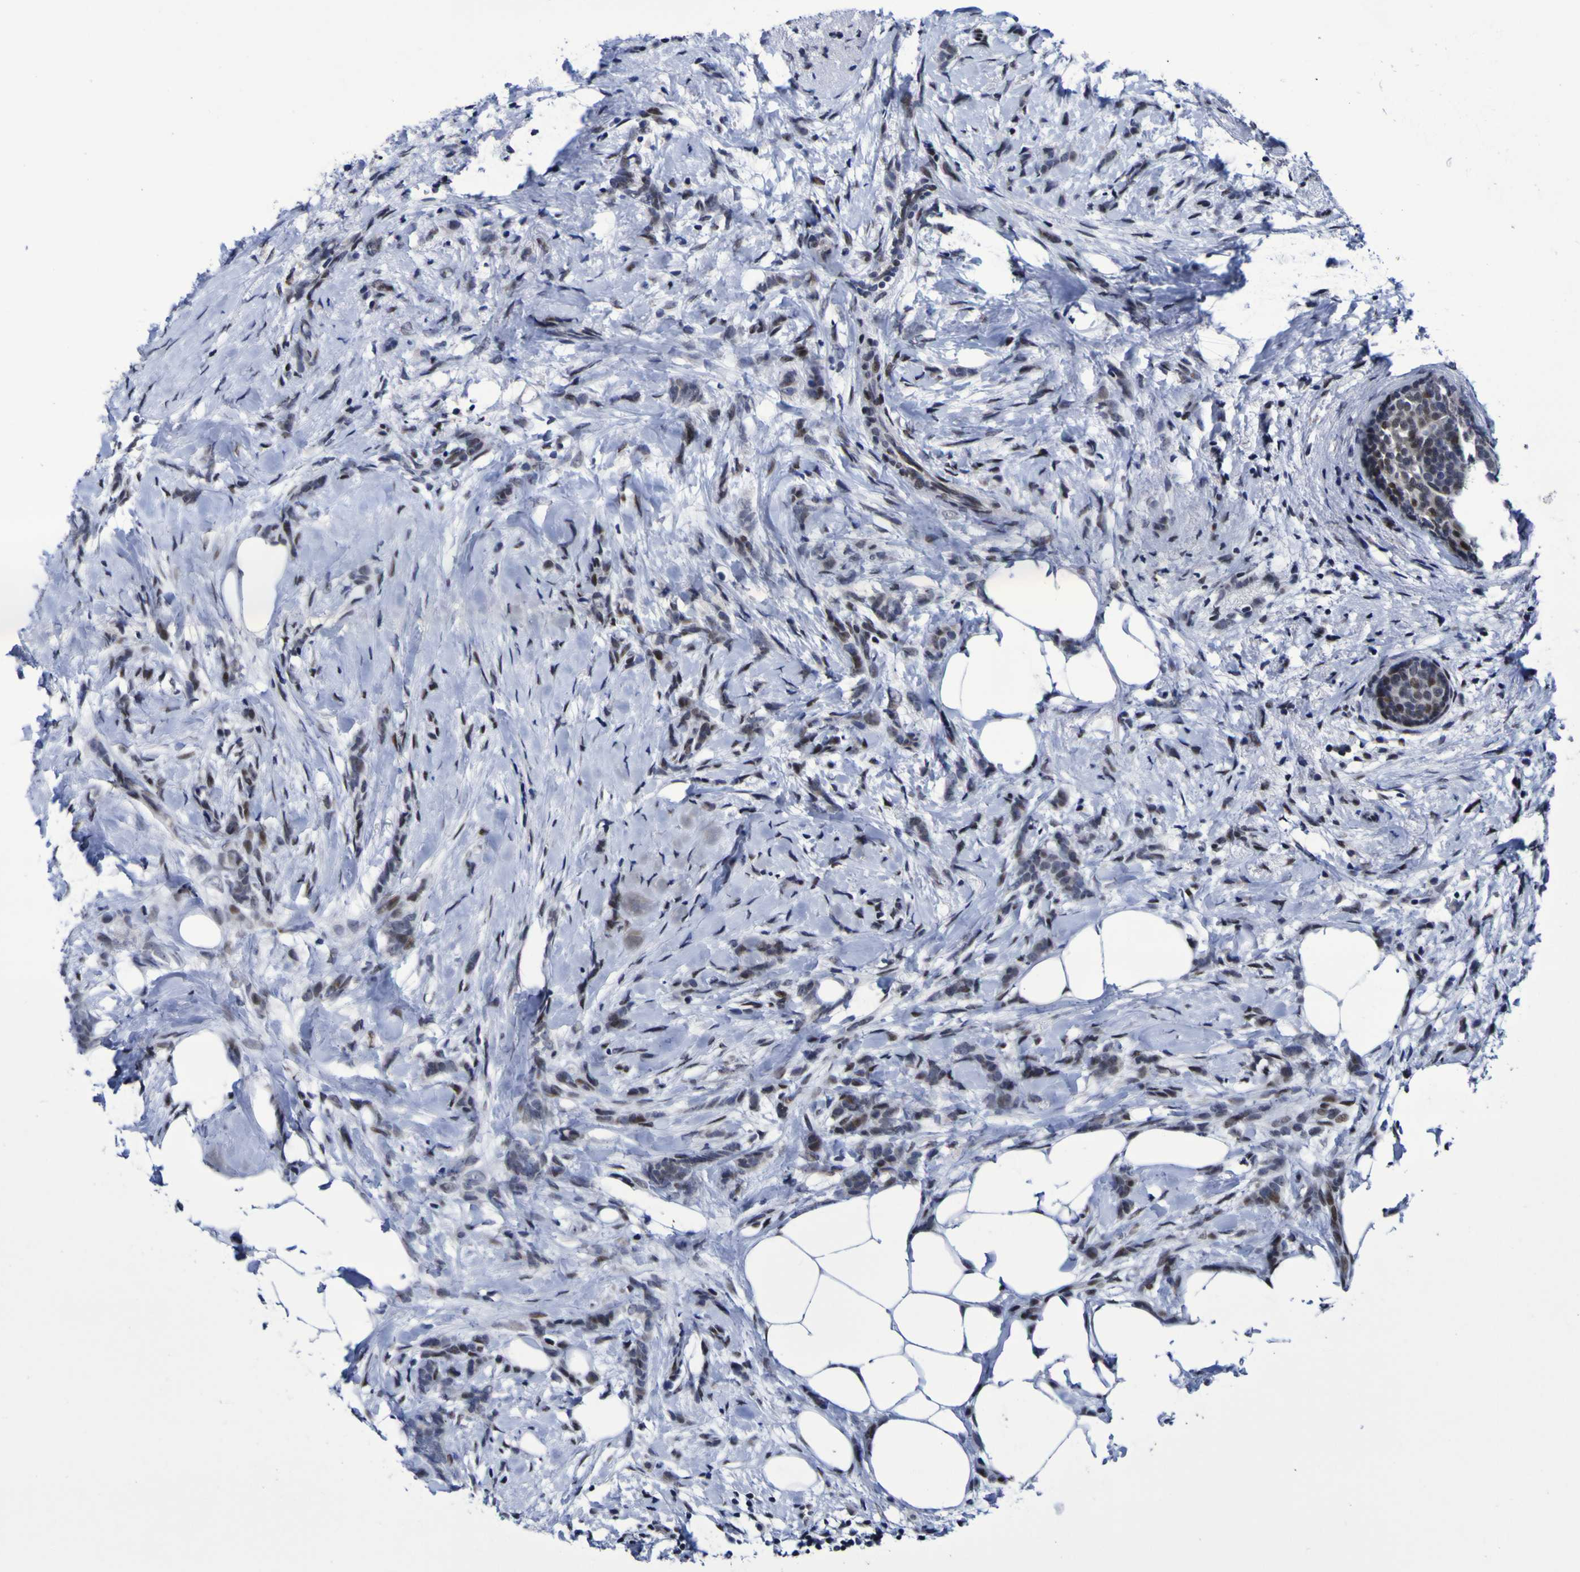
{"staining": {"intensity": "weak", "quantity": ">75%", "location": "nuclear"}, "tissue": "breast cancer", "cell_type": "Tumor cells", "image_type": "cancer", "snomed": [{"axis": "morphology", "description": "Lobular carcinoma, in situ"}, {"axis": "morphology", "description": "Lobular carcinoma"}, {"axis": "topography", "description": "Breast"}], "caption": "A histopathology image of human breast cancer (lobular carcinoma in situ) stained for a protein displays weak nuclear brown staining in tumor cells.", "gene": "MBD3", "patient": {"sex": "female", "age": 41}}